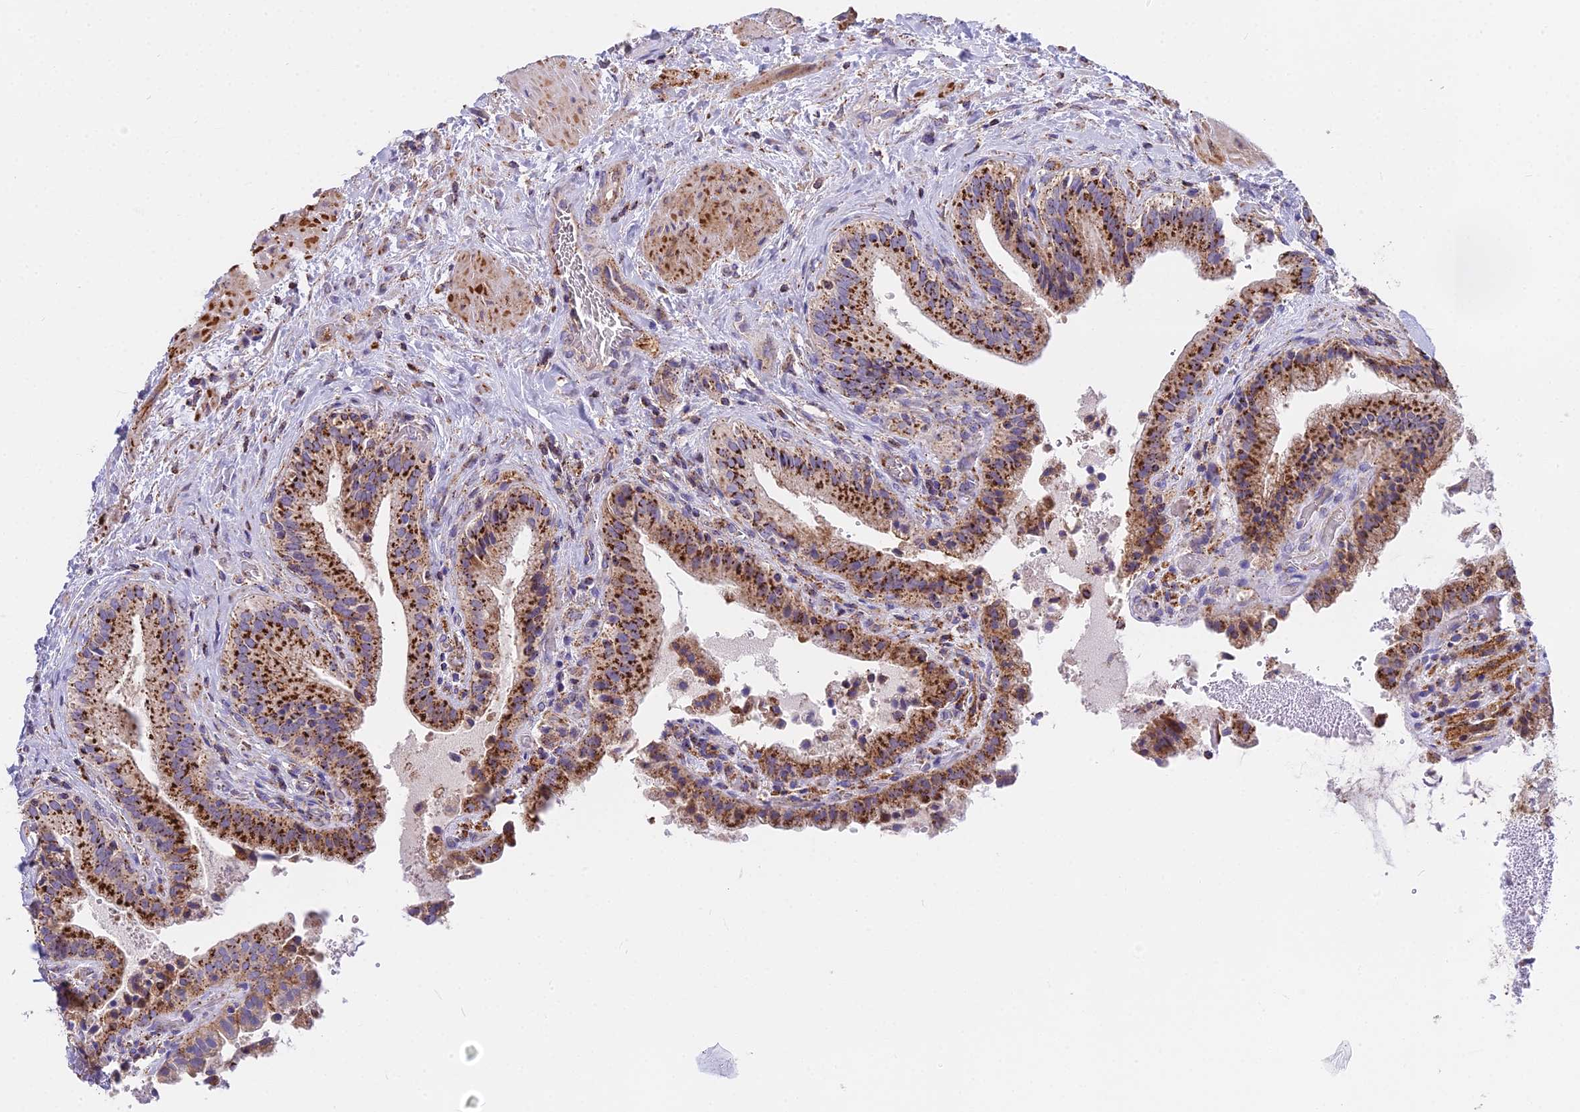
{"staining": {"intensity": "strong", "quantity": ">75%", "location": "cytoplasmic/membranous"}, "tissue": "gallbladder", "cell_type": "Glandular cells", "image_type": "normal", "snomed": [{"axis": "morphology", "description": "Normal tissue, NOS"}, {"axis": "topography", "description": "Gallbladder"}], "caption": "Protein expression by IHC shows strong cytoplasmic/membranous staining in approximately >75% of glandular cells in normal gallbladder.", "gene": "FRMPD1", "patient": {"sex": "male", "age": 24}}